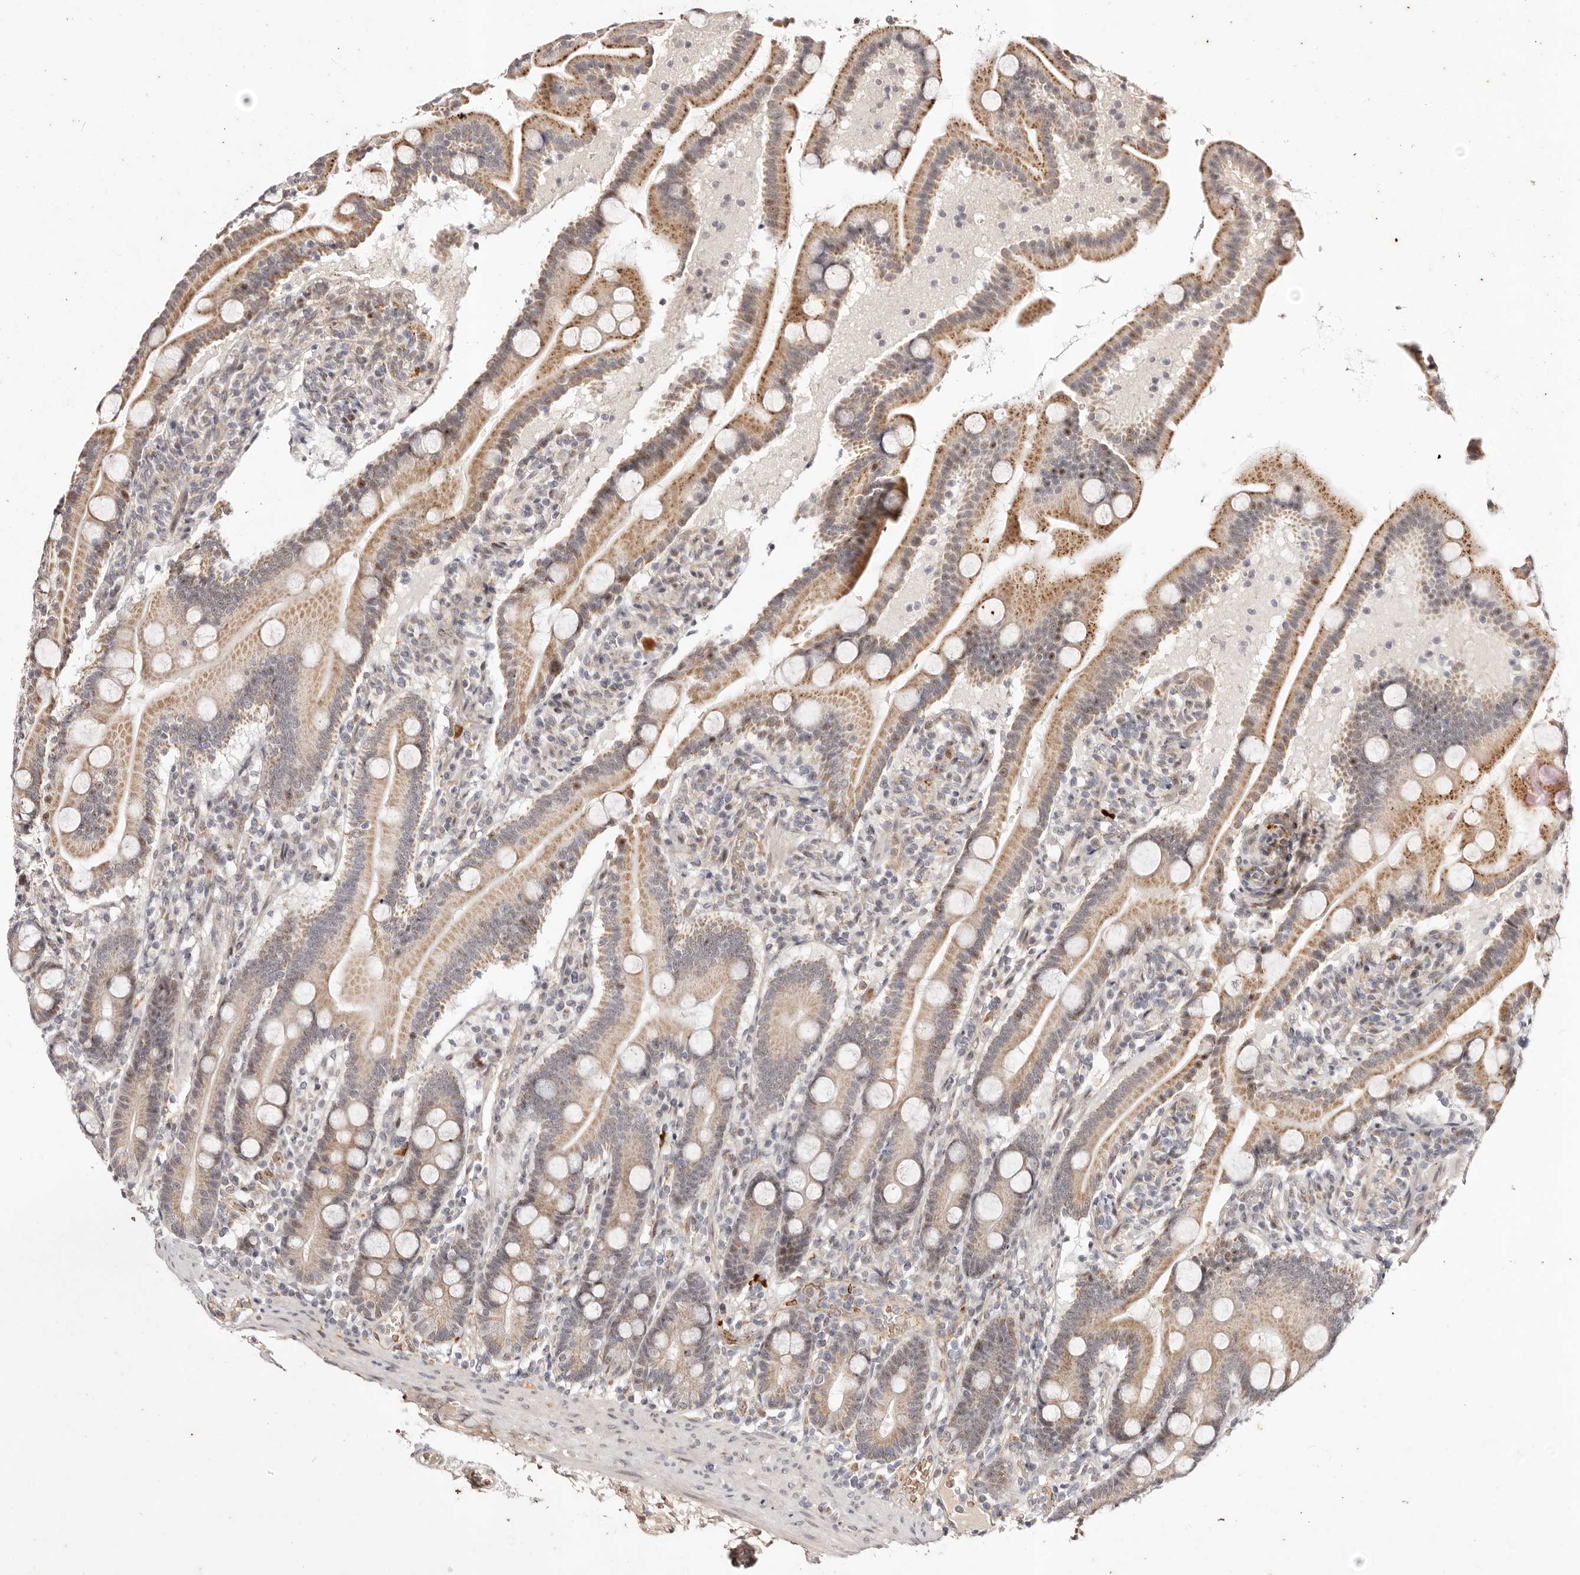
{"staining": {"intensity": "moderate", "quantity": ">75%", "location": "cytoplasmic/membranous"}, "tissue": "duodenum", "cell_type": "Glandular cells", "image_type": "normal", "snomed": [{"axis": "morphology", "description": "Normal tissue, NOS"}, {"axis": "topography", "description": "Duodenum"}], "caption": "IHC micrograph of unremarkable duodenum: duodenum stained using IHC demonstrates medium levels of moderate protein expression localized specifically in the cytoplasmic/membranous of glandular cells, appearing as a cytoplasmic/membranous brown color.", "gene": "WRN", "patient": {"sex": "male", "age": 55}}